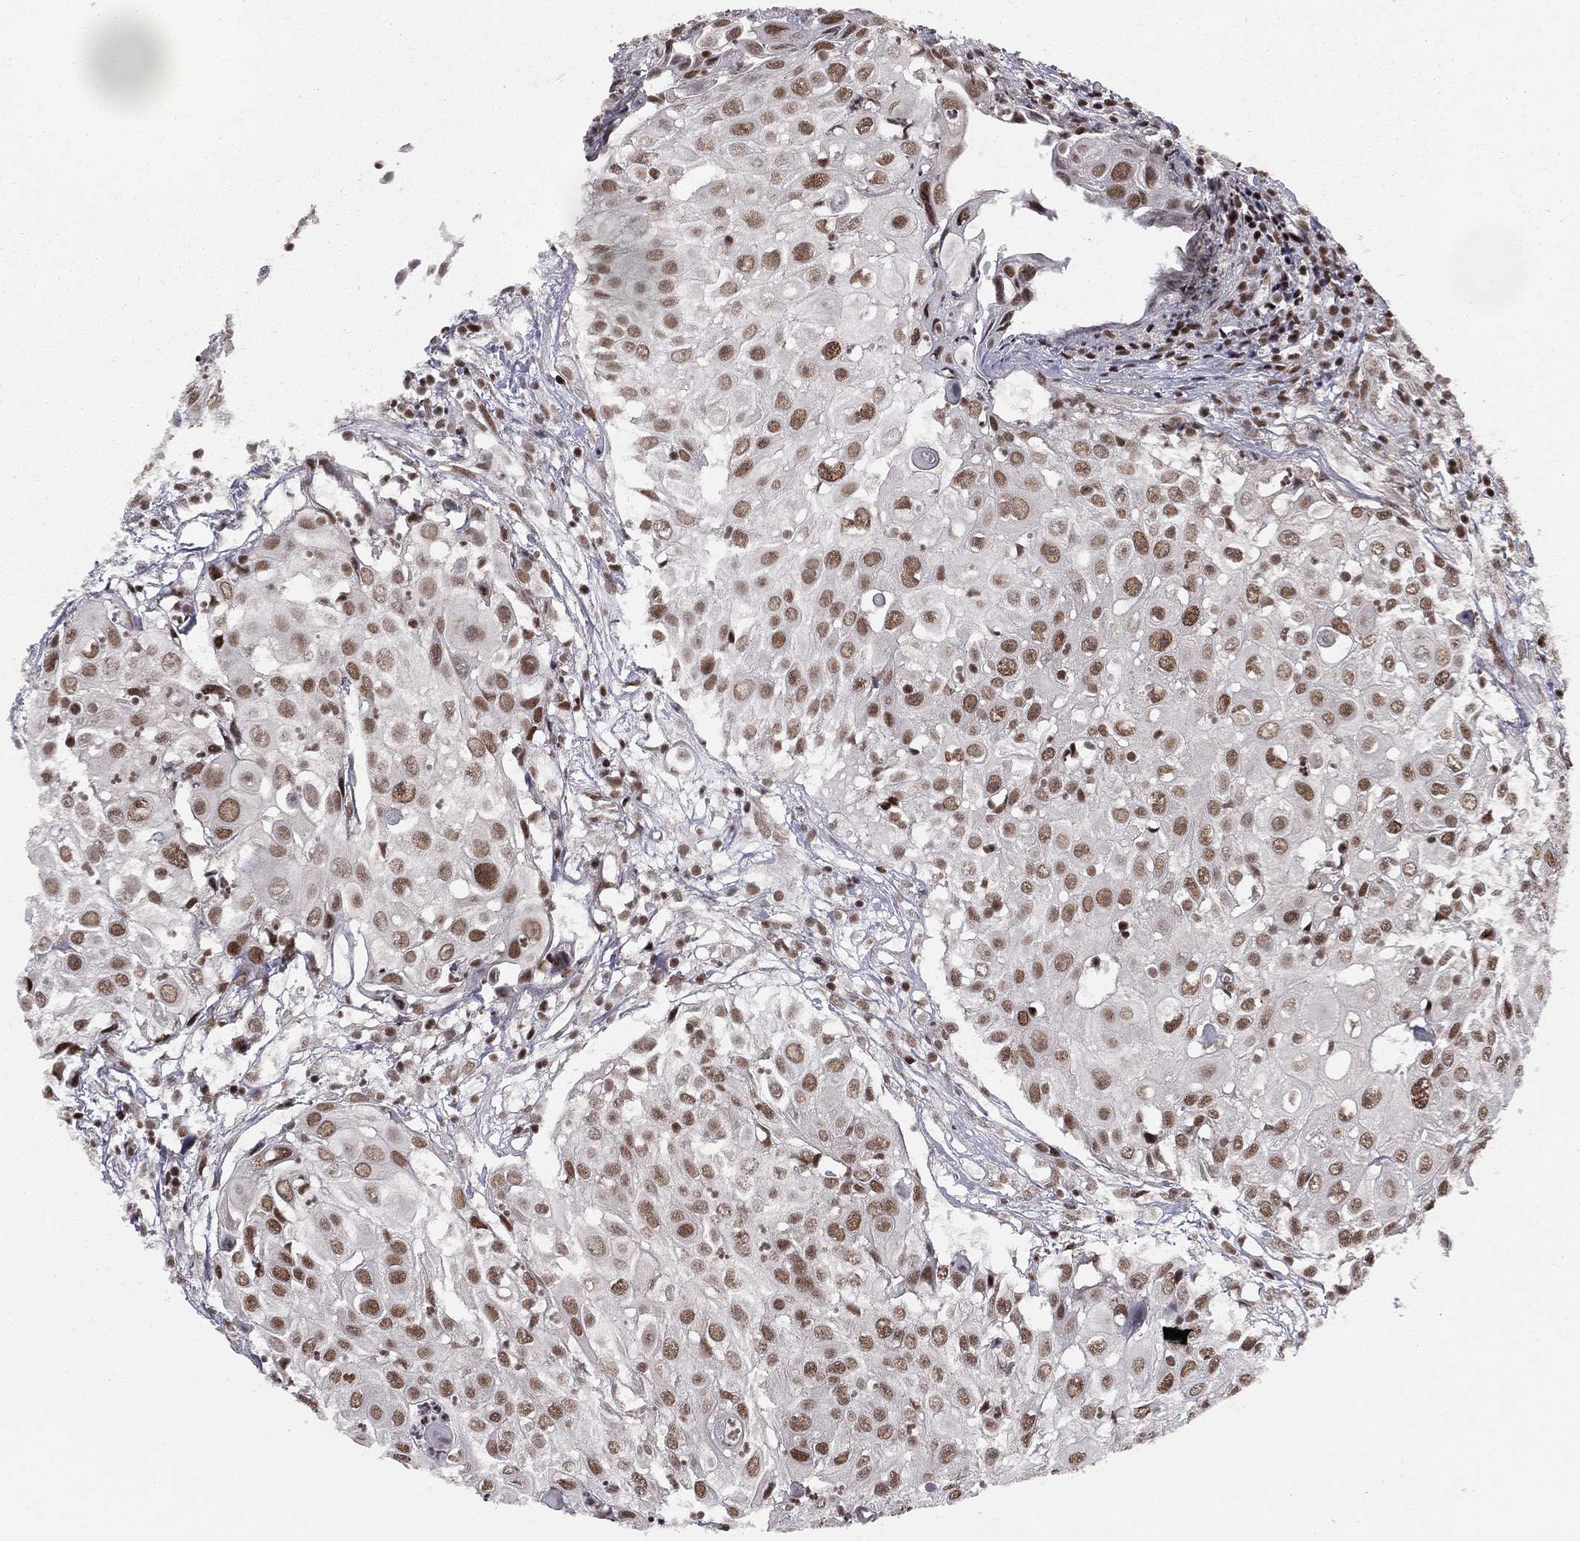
{"staining": {"intensity": "strong", "quantity": ">75%", "location": "nuclear"}, "tissue": "urothelial cancer", "cell_type": "Tumor cells", "image_type": "cancer", "snomed": [{"axis": "morphology", "description": "Urothelial carcinoma, High grade"}, {"axis": "topography", "description": "Urinary bladder"}], "caption": "Strong nuclear positivity is present in about >75% of tumor cells in high-grade urothelial carcinoma. The staining was performed using DAB (3,3'-diaminobenzidine) to visualize the protein expression in brown, while the nuclei were stained in blue with hematoxylin (Magnification: 20x).", "gene": "NFYB", "patient": {"sex": "female", "age": 79}}